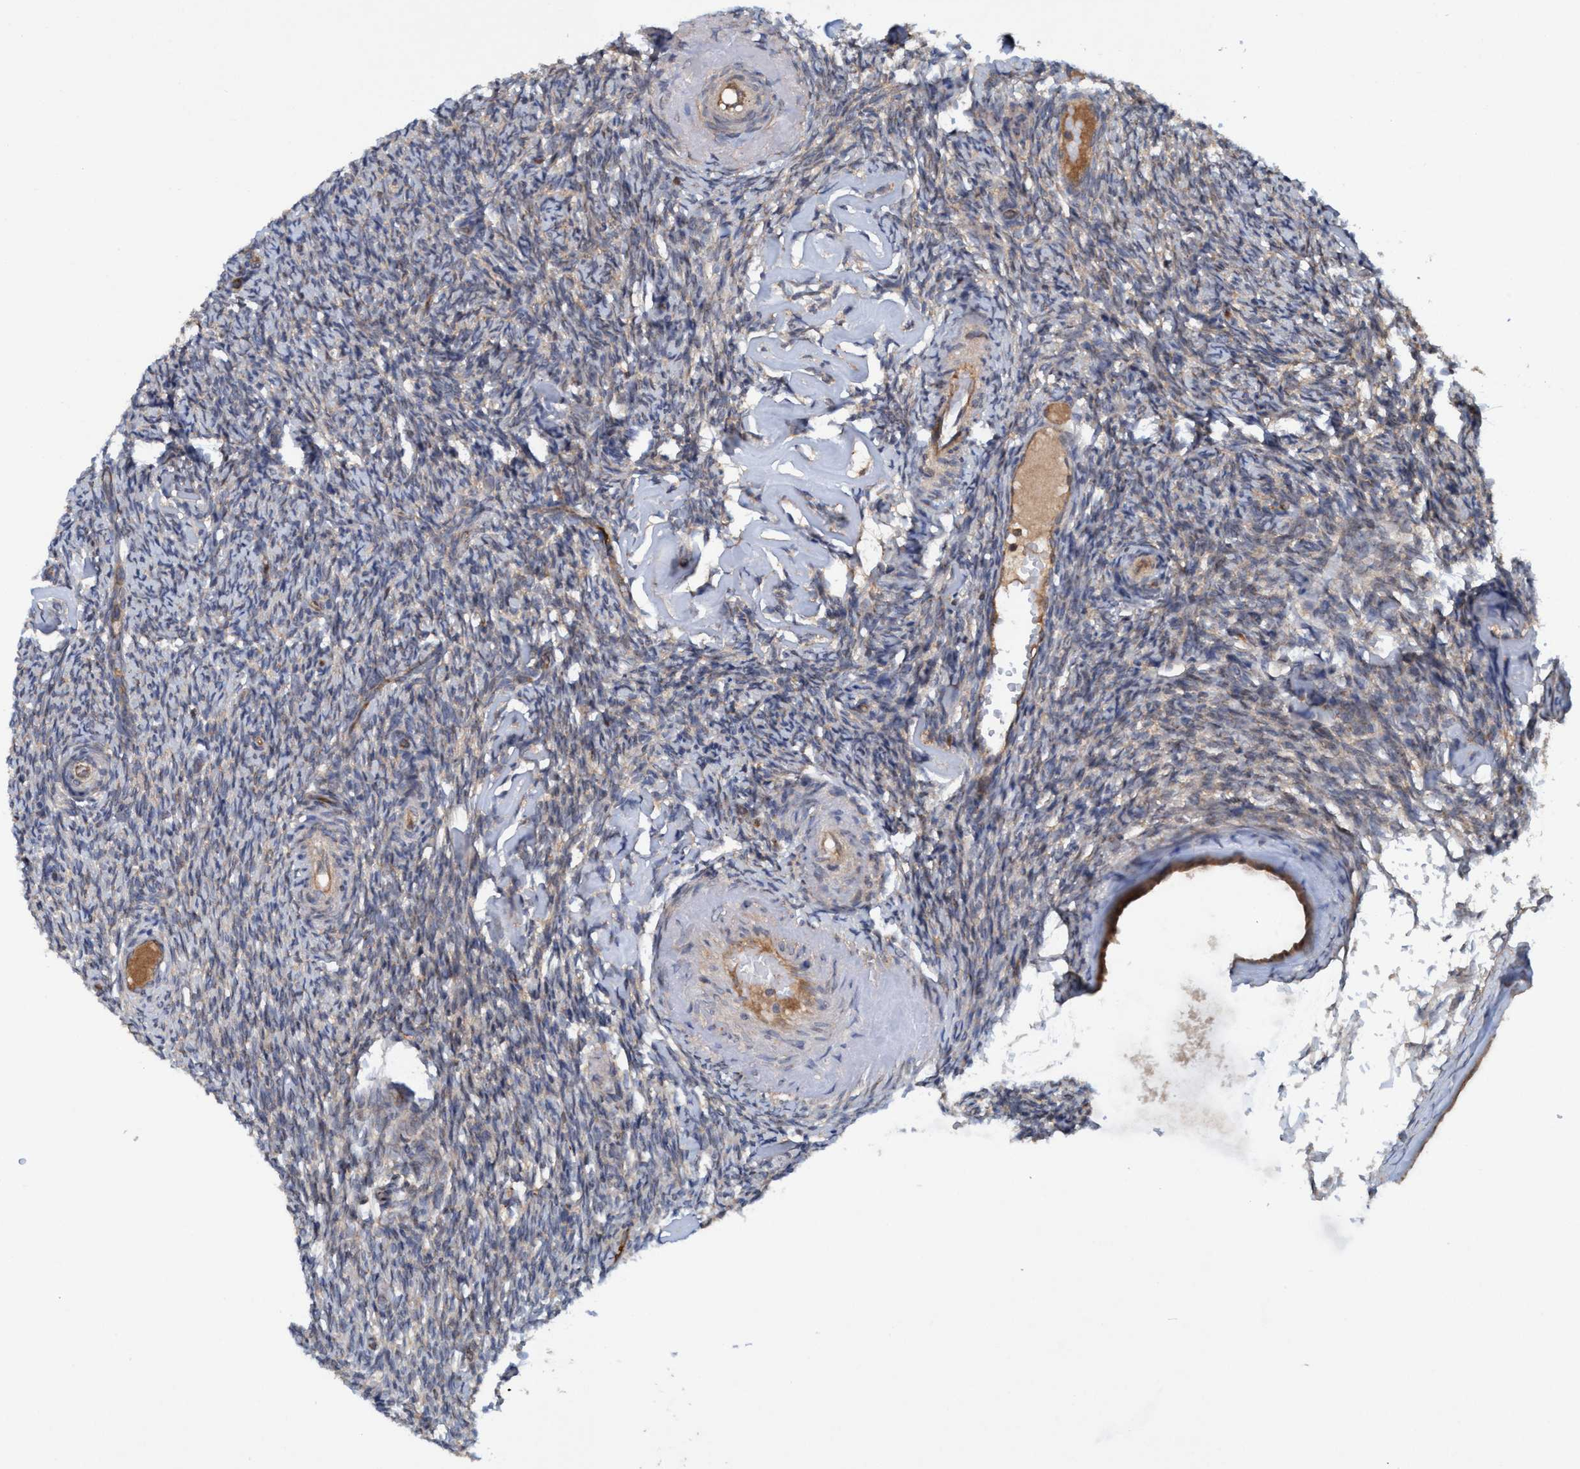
{"staining": {"intensity": "moderate", "quantity": "25%-75%", "location": "cytoplasmic/membranous"}, "tissue": "ovary", "cell_type": "Follicle cells", "image_type": "normal", "snomed": [{"axis": "morphology", "description": "Normal tissue, NOS"}, {"axis": "topography", "description": "Ovary"}], "caption": "Immunohistochemical staining of unremarkable ovary exhibits medium levels of moderate cytoplasmic/membranous staining in approximately 25%-75% of follicle cells. Nuclei are stained in blue.", "gene": "TRIM65", "patient": {"sex": "female", "age": 60}}